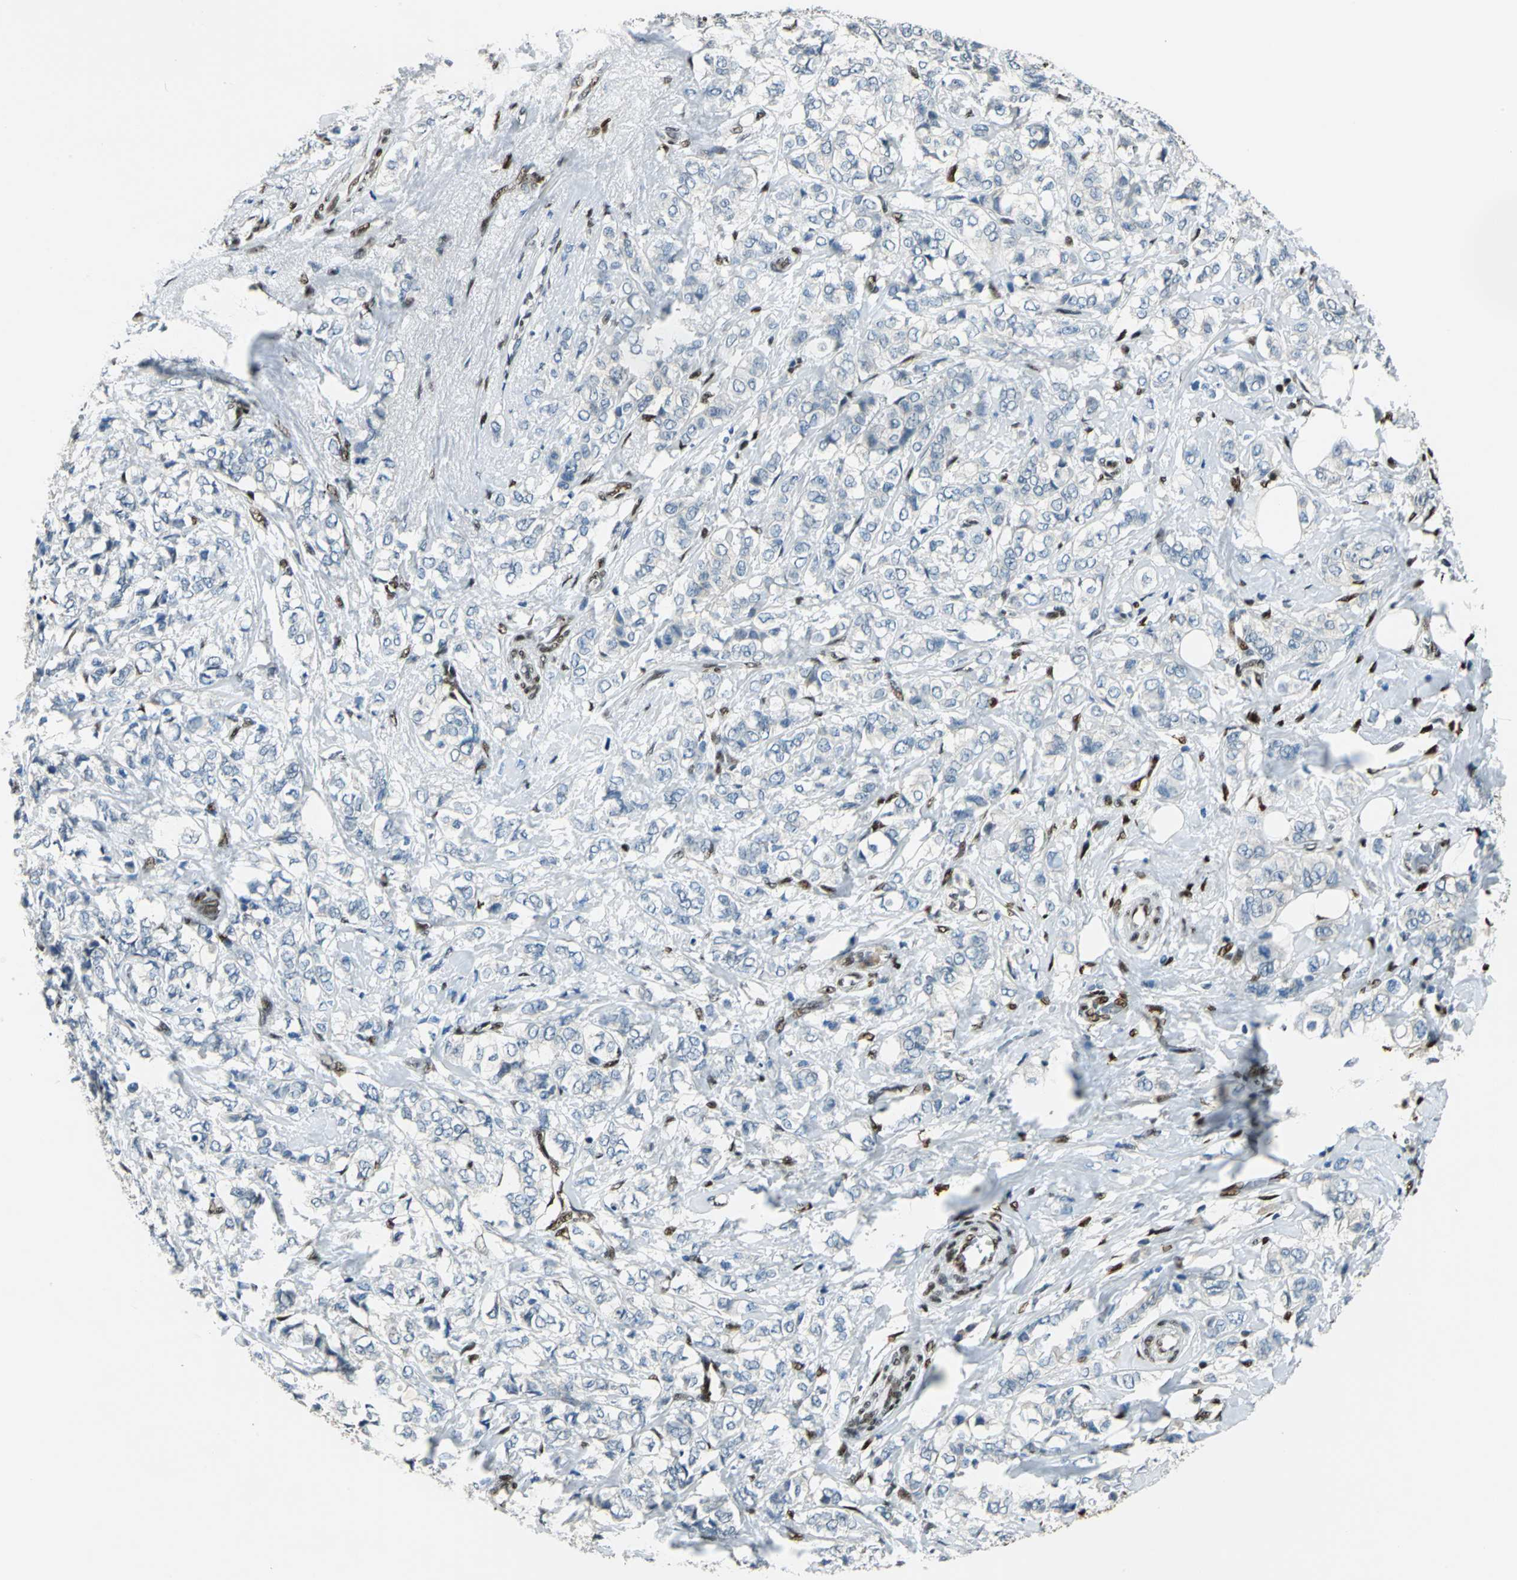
{"staining": {"intensity": "negative", "quantity": "none", "location": "none"}, "tissue": "breast cancer", "cell_type": "Tumor cells", "image_type": "cancer", "snomed": [{"axis": "morphology", "description": "Lobular carcinoma"}, {"axis": "topography", "description": "Breast"}], "caption": "This is an immunohistochemistry micrograph of lobular carcinoma (breast). There is no positivity in tumor cells.", "gene": "NFIA", "patient": {"sex": "female", "age": 60}}